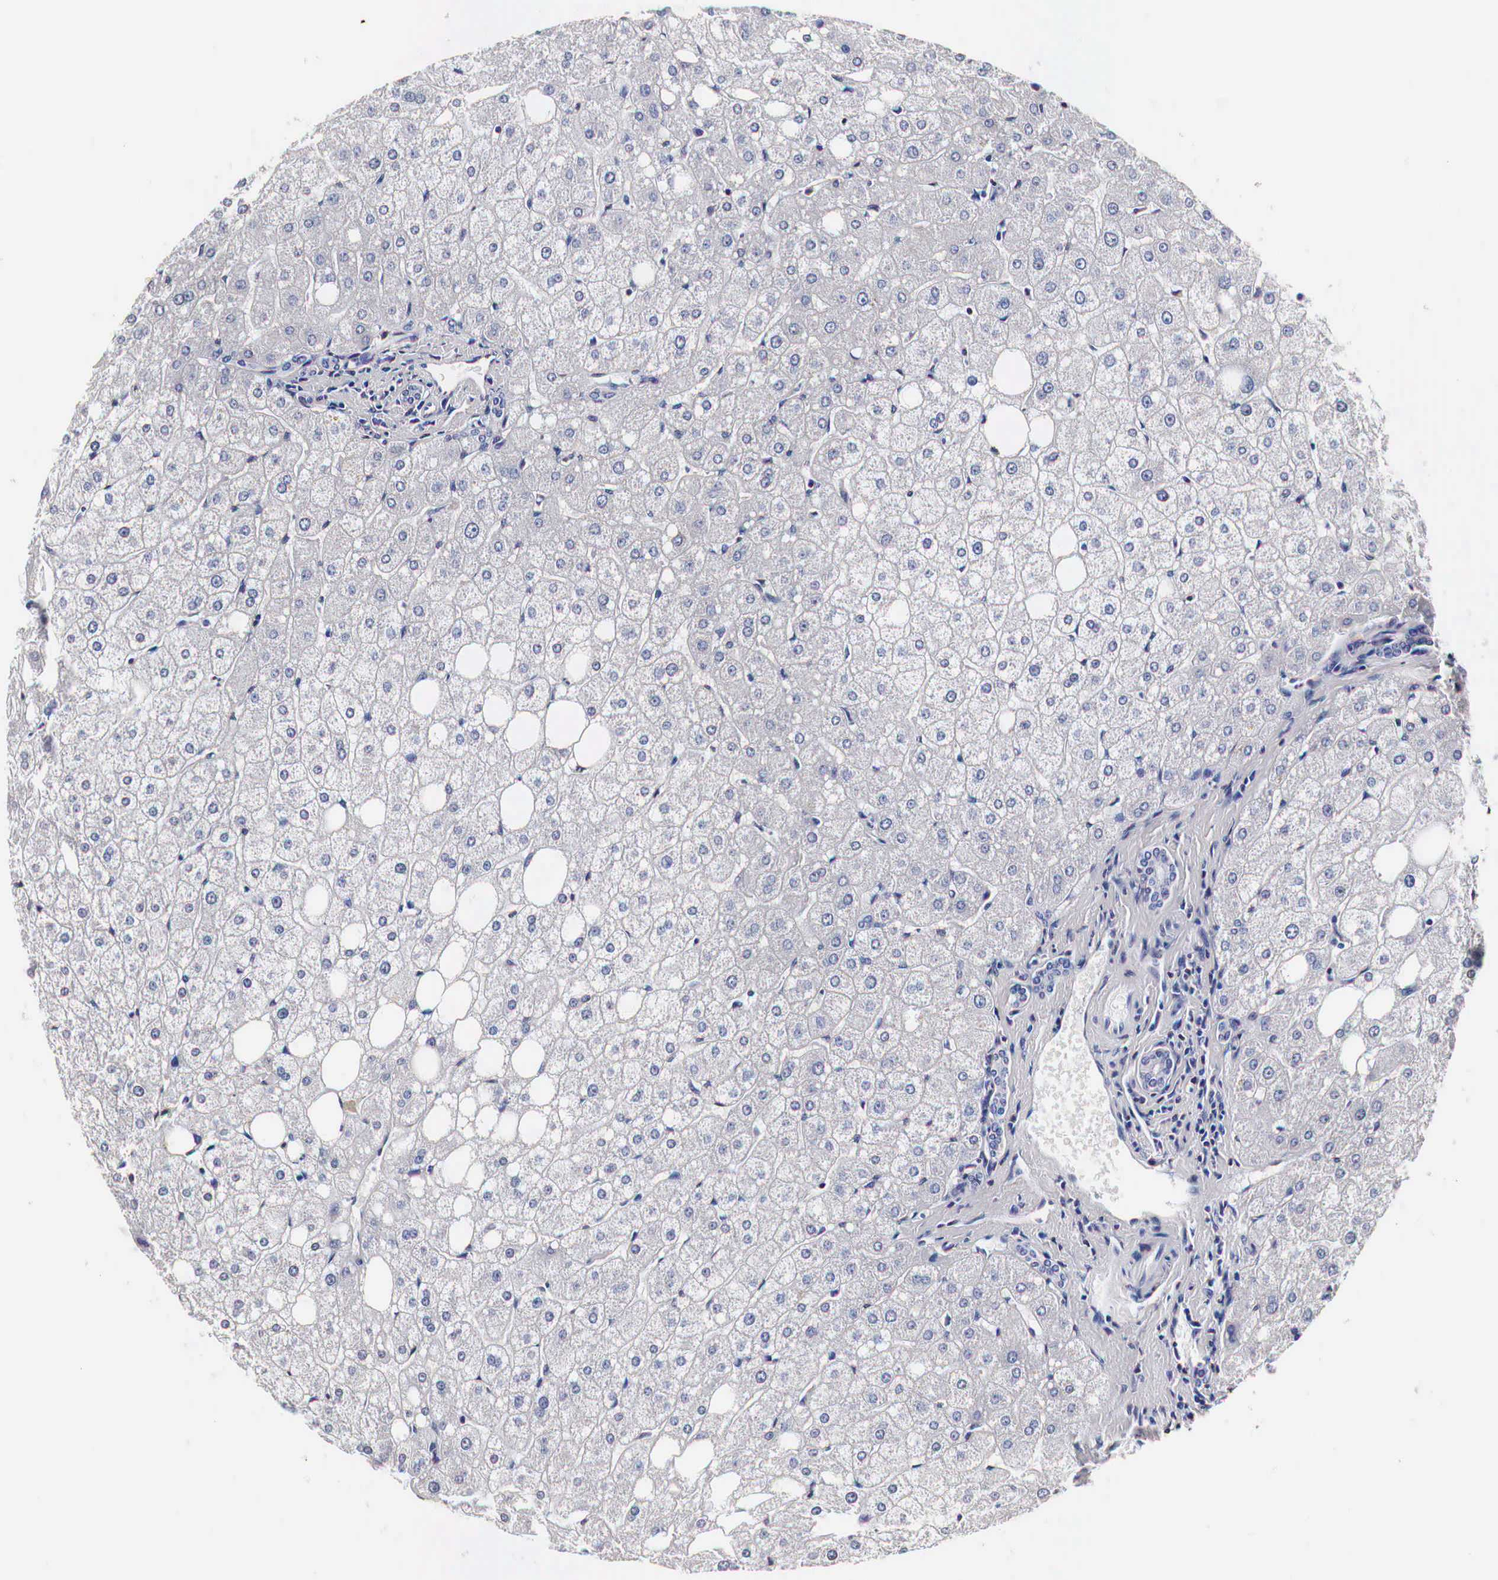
{"staining": {"intensity": "negative", "quantity": "none", "location": "none"}, "tissue": "liver", "cell_type": "Cholangiocytes", "image_type": "normal", "snomed": [{"axis": "morphology", "description": "Normal tissue, NOS"}, {"axis": "topography", "description": "Liver"}], "caption": "This is a image of IHC staining of benign liver, which shows no staining in cholangiocytes. The staining is performed using DAB brown chromogen with nuclei counter-stained in using hematoxylin.", "gene": "CKAP4", "patient": {"sex": "male", "age": 35}}